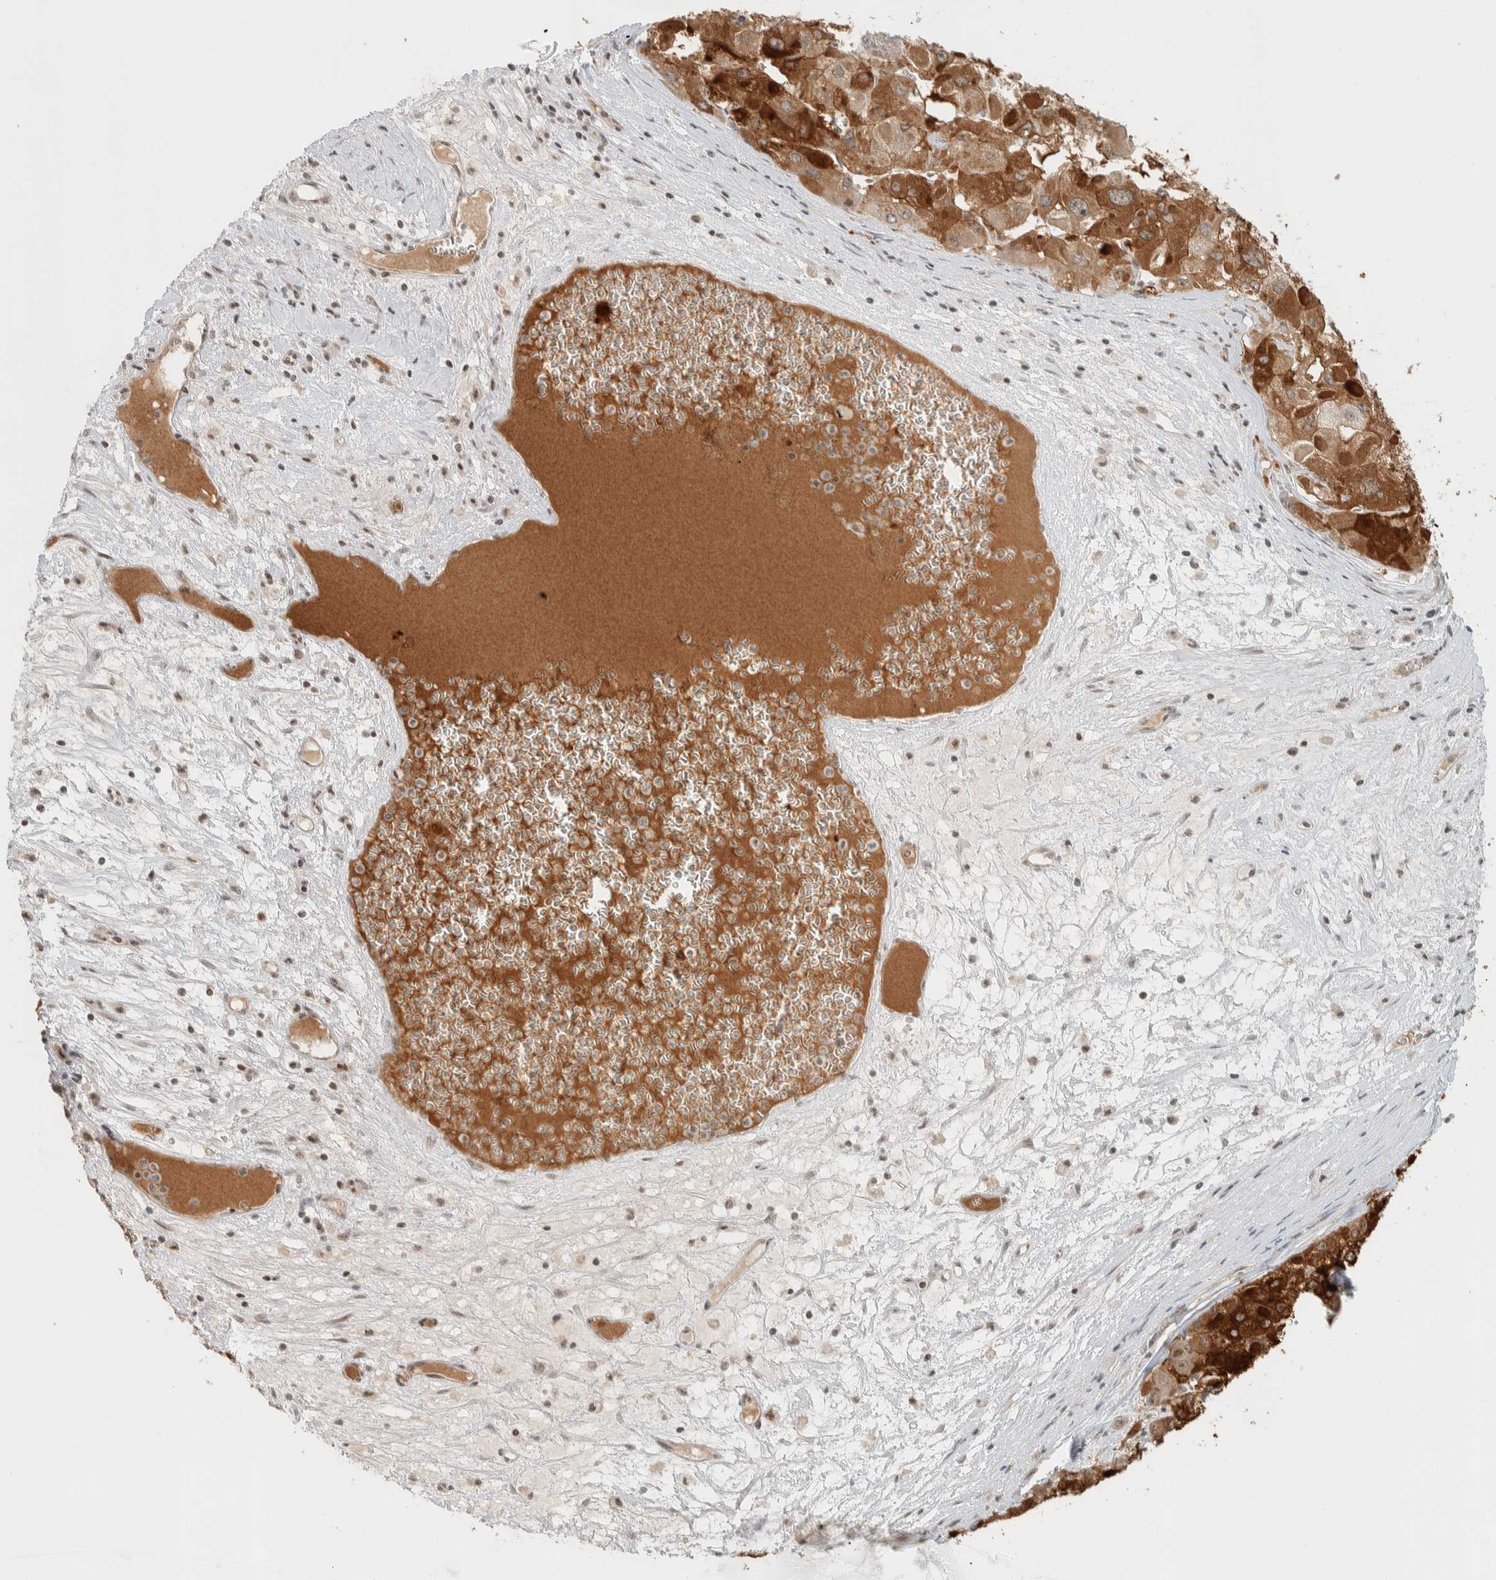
{"staining": {"intensity": "strong", "quantity": ">75%", "location": "cytoplasmic/membranous"}, "tissue": "liver cancer", "cell_type": "Tumor cells", "image_type": "cancer", "snomed": [{"axis": "morphology", "description": "Carcinoma, Hepatocellular, NOS"}, {"axis": "topography", "description": "Liver"}], "caption": "IHC photomicrograph of neoplastic tissue: liver cancer stained using IHC exhibits high levels of strong protein expression localized specifically in the cytoplasmic/membranous of tumor cells, appearing as a cytoplasmic/membranous brown color.", "gene": "ZBTB2", "patient": {"sex": "female", "age": 73}}